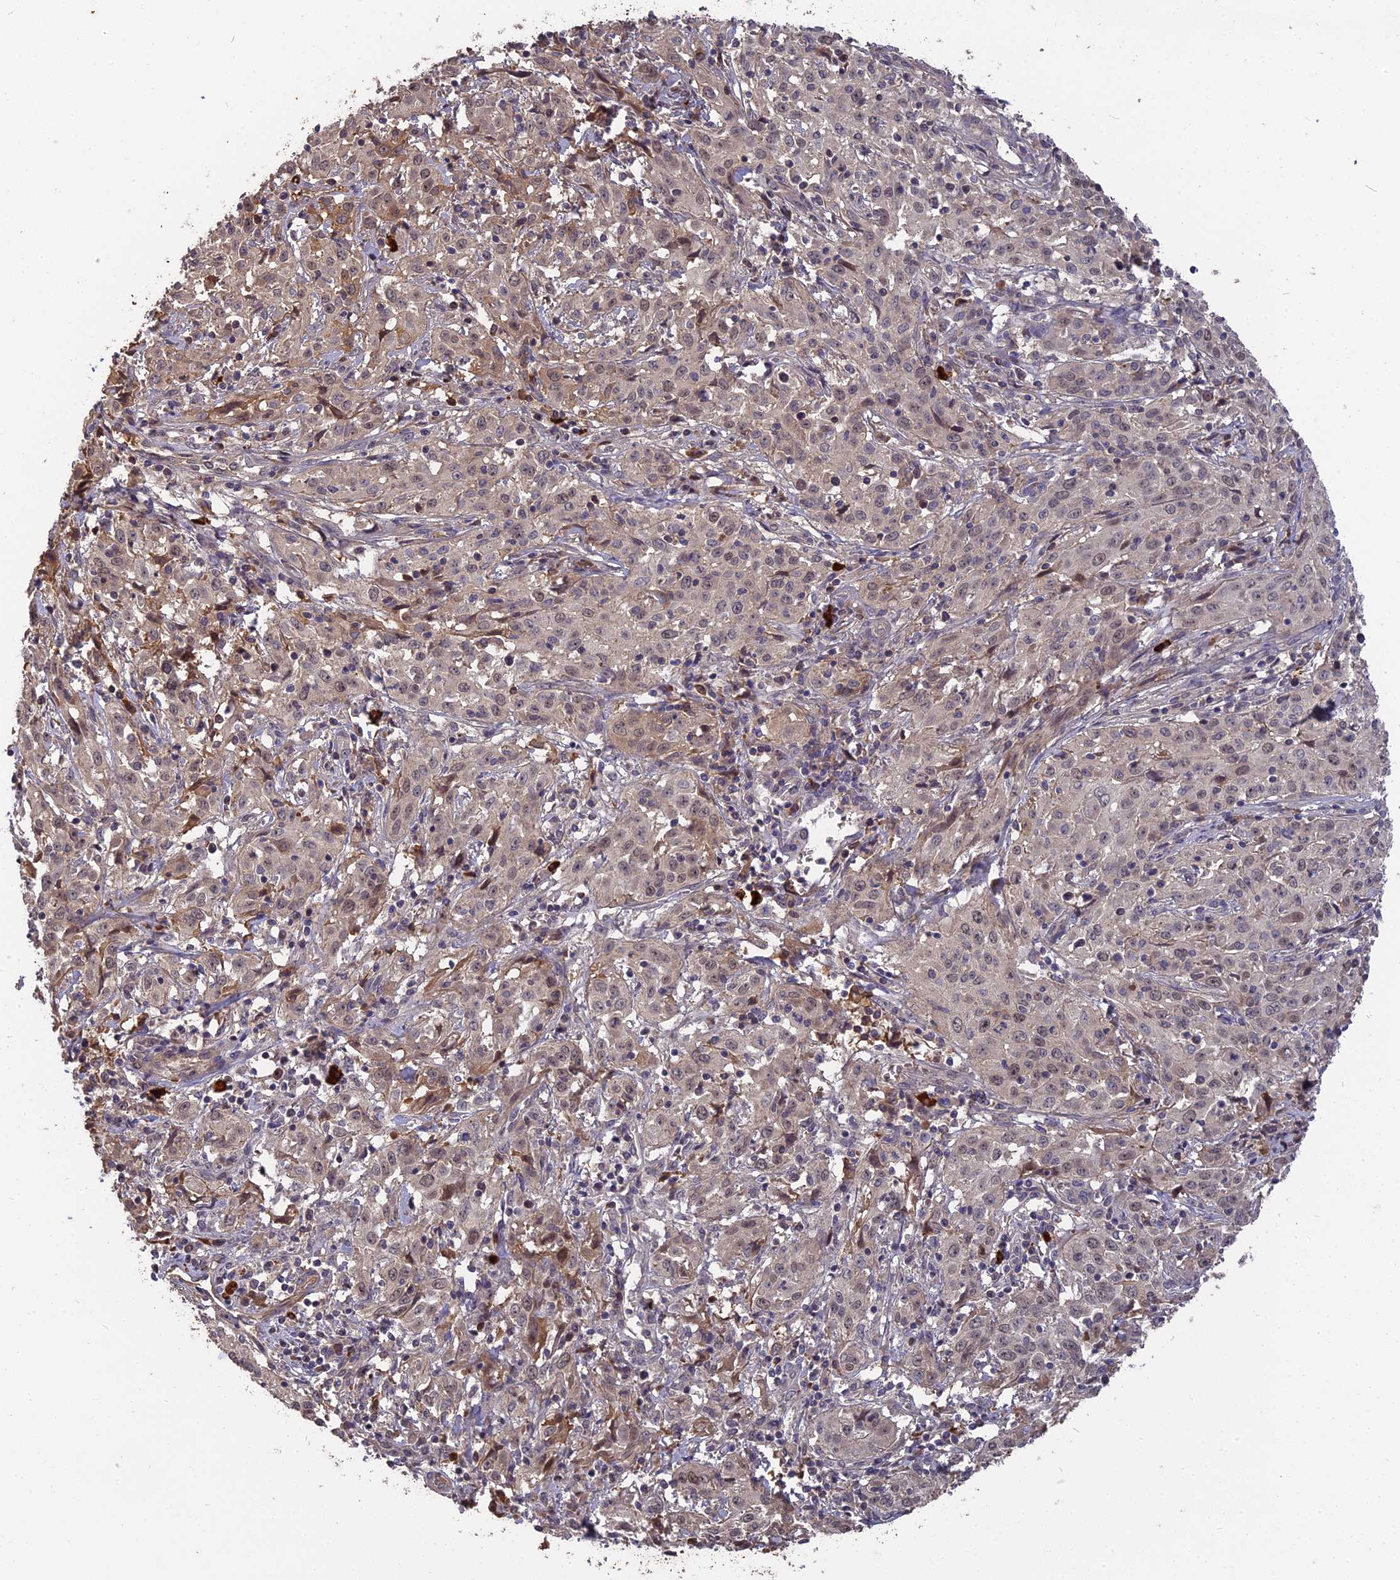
{"staining": {"intensity": "weak", "quantity": "<25%", "location": "cytoplasmic/membranous,nuclear"}, "tissue": "cervical cancer", "cell_type": "Tumor cells", "image_type": "cancer", "snomed": [{"axis": "morphology", "description": "Squamous cell carcinoma, NOS"}, {"axis": "topography", "description": "Cervix"}], "caption": "DAB (3,3'-diaminobenzidine) immunohistochemical staining of cervical cancer shows no significant positivity in tumor cells.", "gene": "ERMAP", "patient": {"sex": "female", "age": 57}}